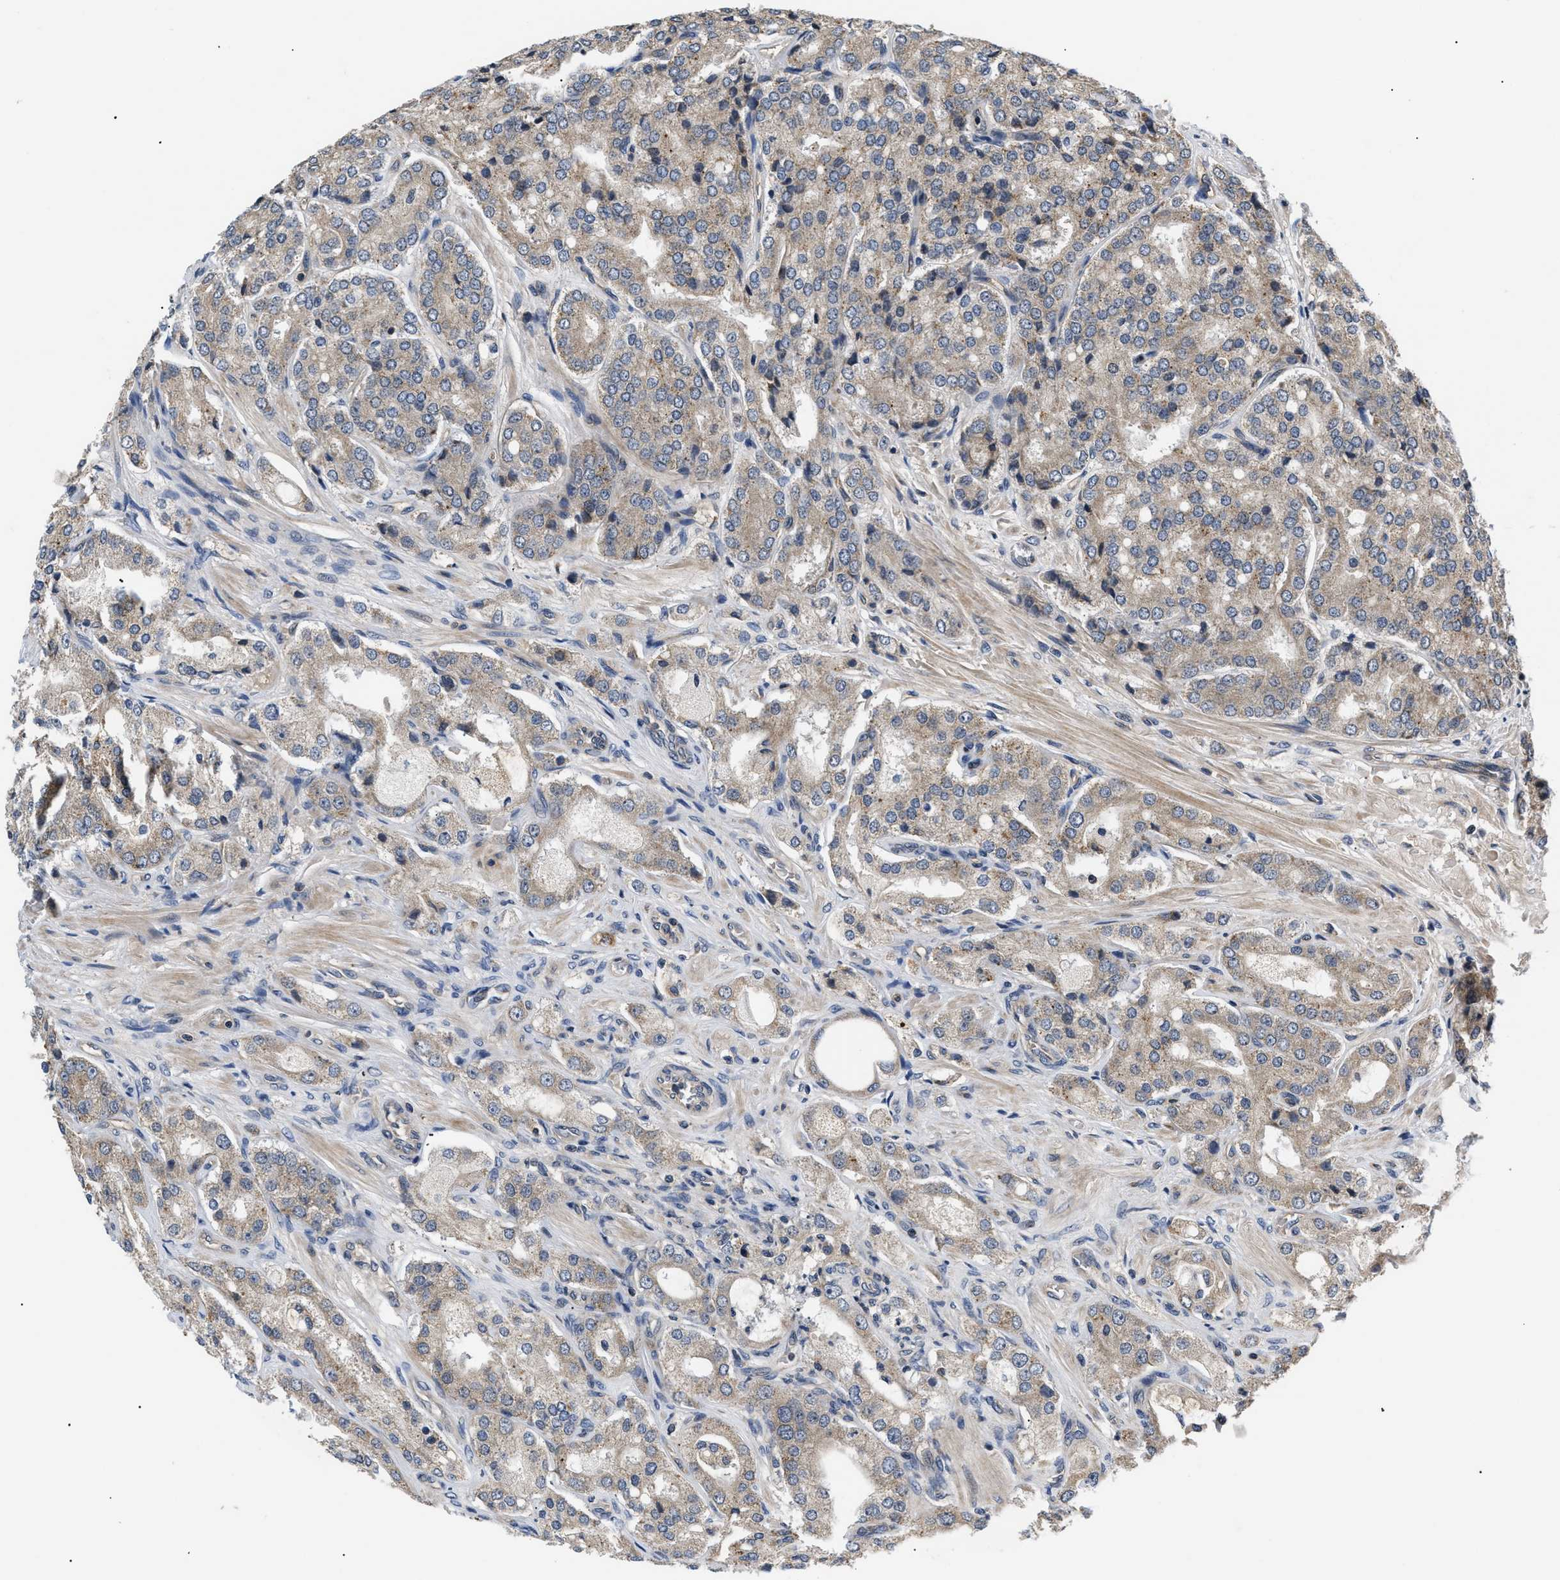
{"staining": {"intensity": "weak", "quantity": ">75%", "location": "cytoplasmic/membranous"}, "tissue": "prostate cancer", "cell_type": "Tumor cells", "image_type": "cancer", "snomed": [{"axis": "morphology", "description": "Adenocarcinoma, High grade"}, {"axis": "topography", "description": "Prostate"}], "caption": "The histopathology image exhibits staining of prostate cancer, revealing weak cytoplasmic/membranous protein positivity (brown color) within tumor cells.", "gene": "HMGCR", "patient": {"sex": "male", "age": 65}}